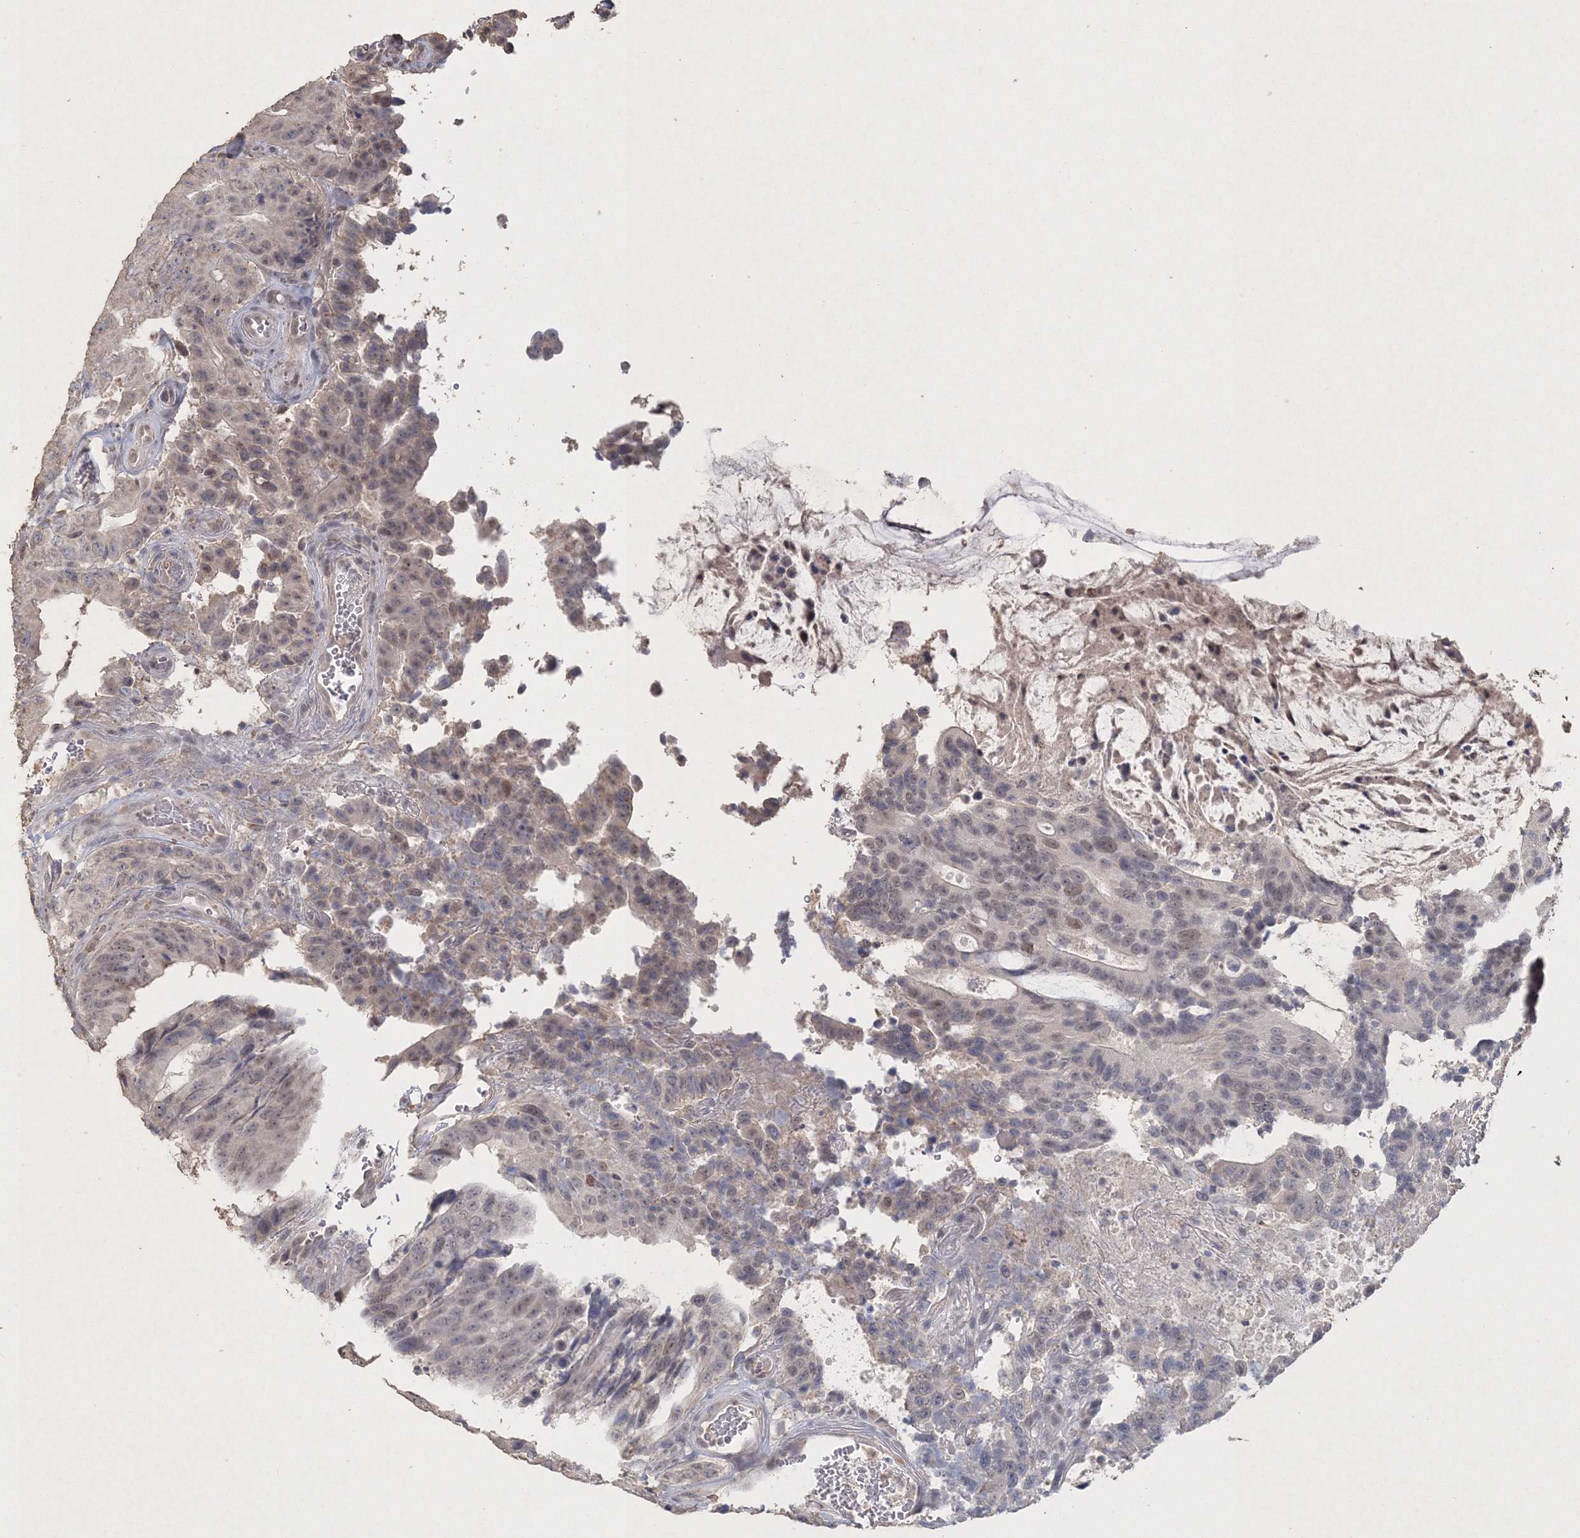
{"staining": {"intensity": "weak", "quantity": "<25%", "location": "nuclear"}, "tissue": "colorectal cancer", "cell_type": "Tumor cells", "image_type": "cancer", "snomed": [{"axis": "morphology", "description": "Adenocarcinoma, NOS"}, {"axis": "topography", "description": "Colon"}], "caption": "Colorectal cancer (adenocarcinoma) was stained to show a protein in brown. There is no significant expression in tumor cells. Nuclei are stained in blue.", "gene": "UIMC1", "patient": {"sex": "male", "age": 83}}